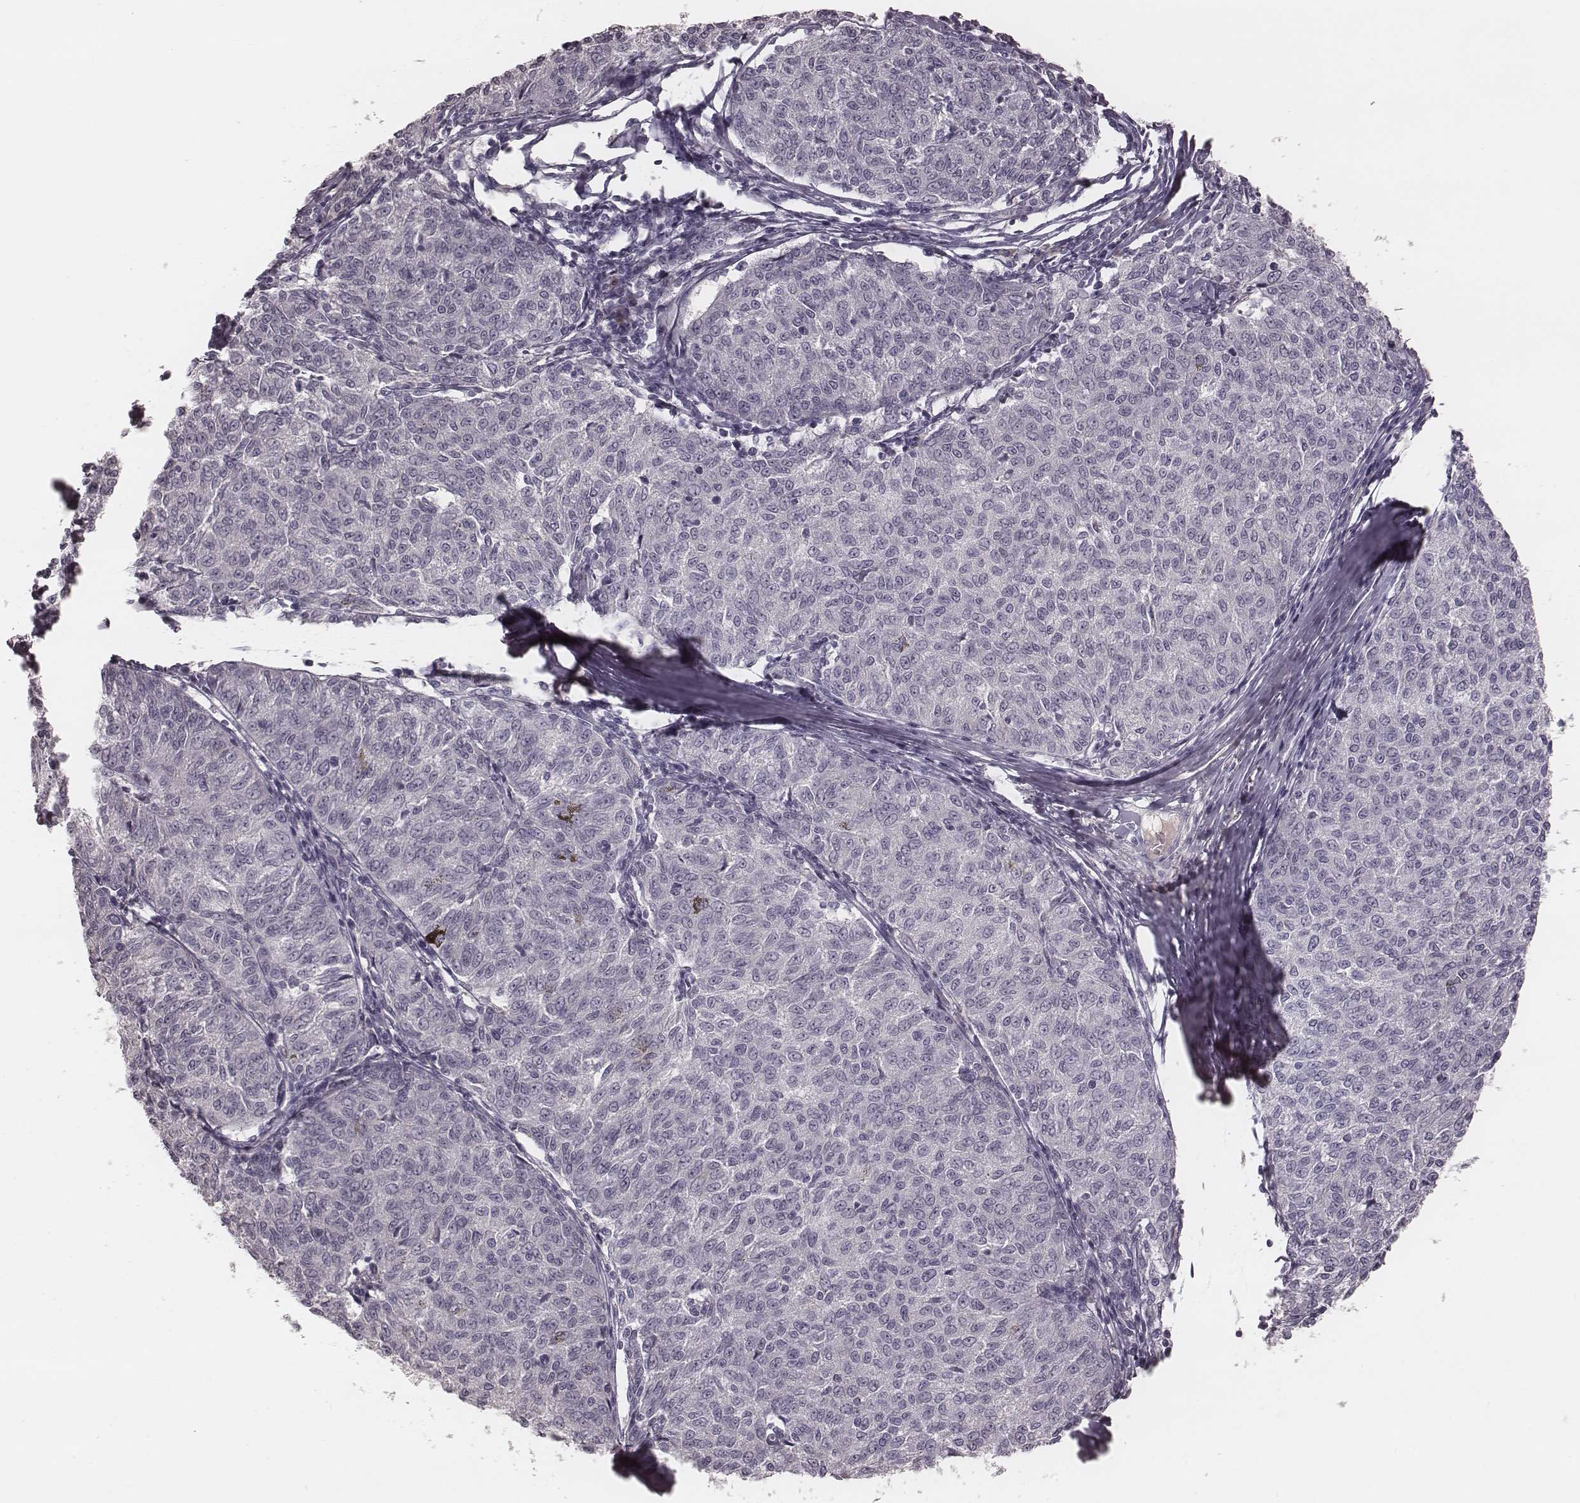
{"staining": {"intensity": "negative", "quantity": "none", "location": "none"}, "tissue": "melanoma", "cell_type": "Tumor cells", "image_type": "cancer", "snomed": [{"axis": "morphology", "description": "Malignant melanoma, NOS"}, {"axis": "topography", "description": "Skin"}], "caption": "There is no significant positivity in tumor cells of malignant melanoma.", "gene": "SMIM24", "patient": {"sex": "female", "age": 72}}